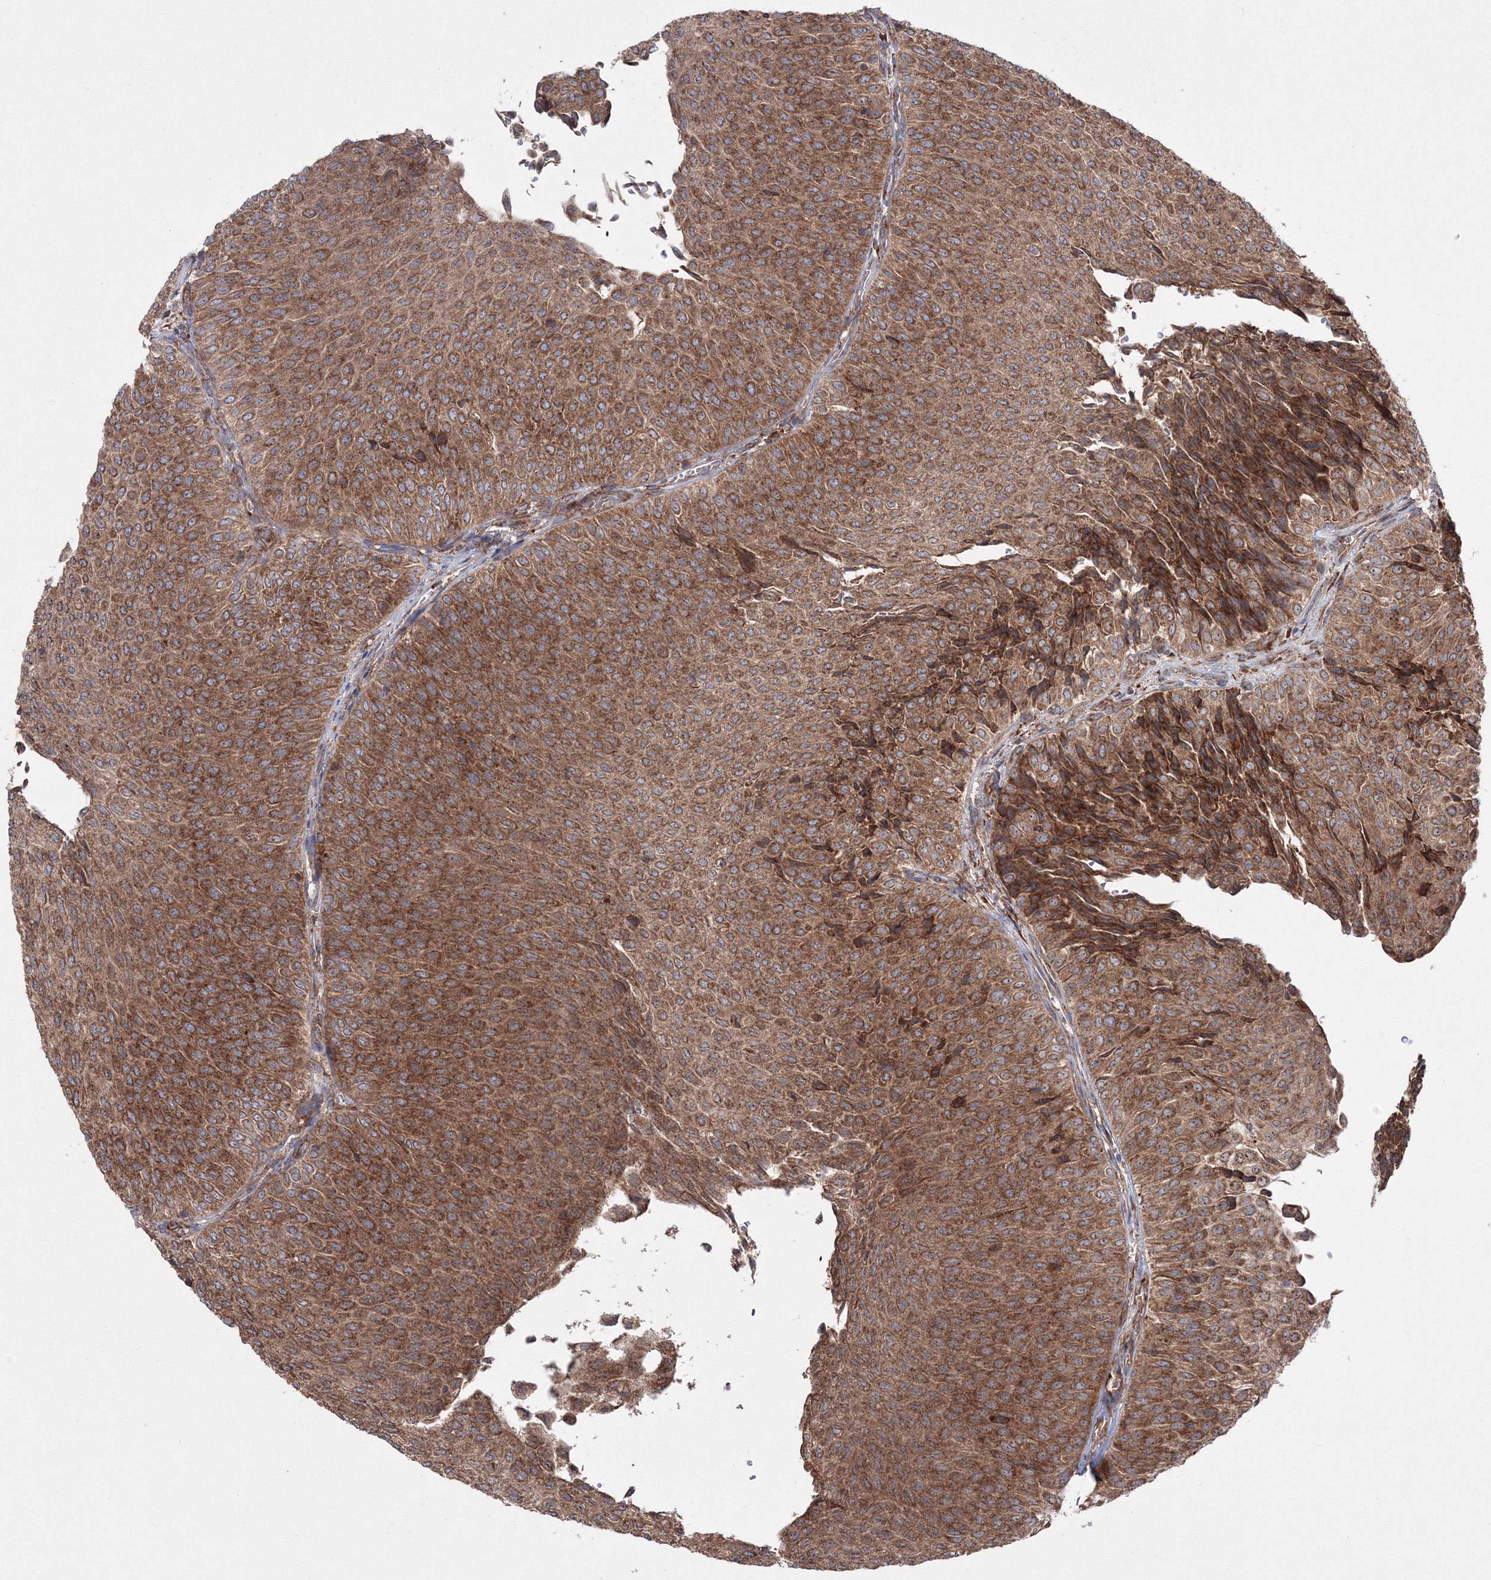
{"staining": {"intensity": "strong", "quantity": ">75%", "location": "cytoplasmic/membranous"}, "tissue": "urothelial cancer", "cell_type": "Tumor cells", "image_type": "cancer", "snomed": [{"axis": "morphology", "description": "Urothelial carcinoma, Low grade"}, {"axis": "topography", "description": "Urinary bladder"}], "caption": "Immunohistochemical staining of low-grade urothelial carcinoma exhibits high levels of strong cytoplasmic/membranous protein positivity in approximately >75% of tumor cells.", "gene": "PEX13", "patient": {"sex": "male", "age": 78}}